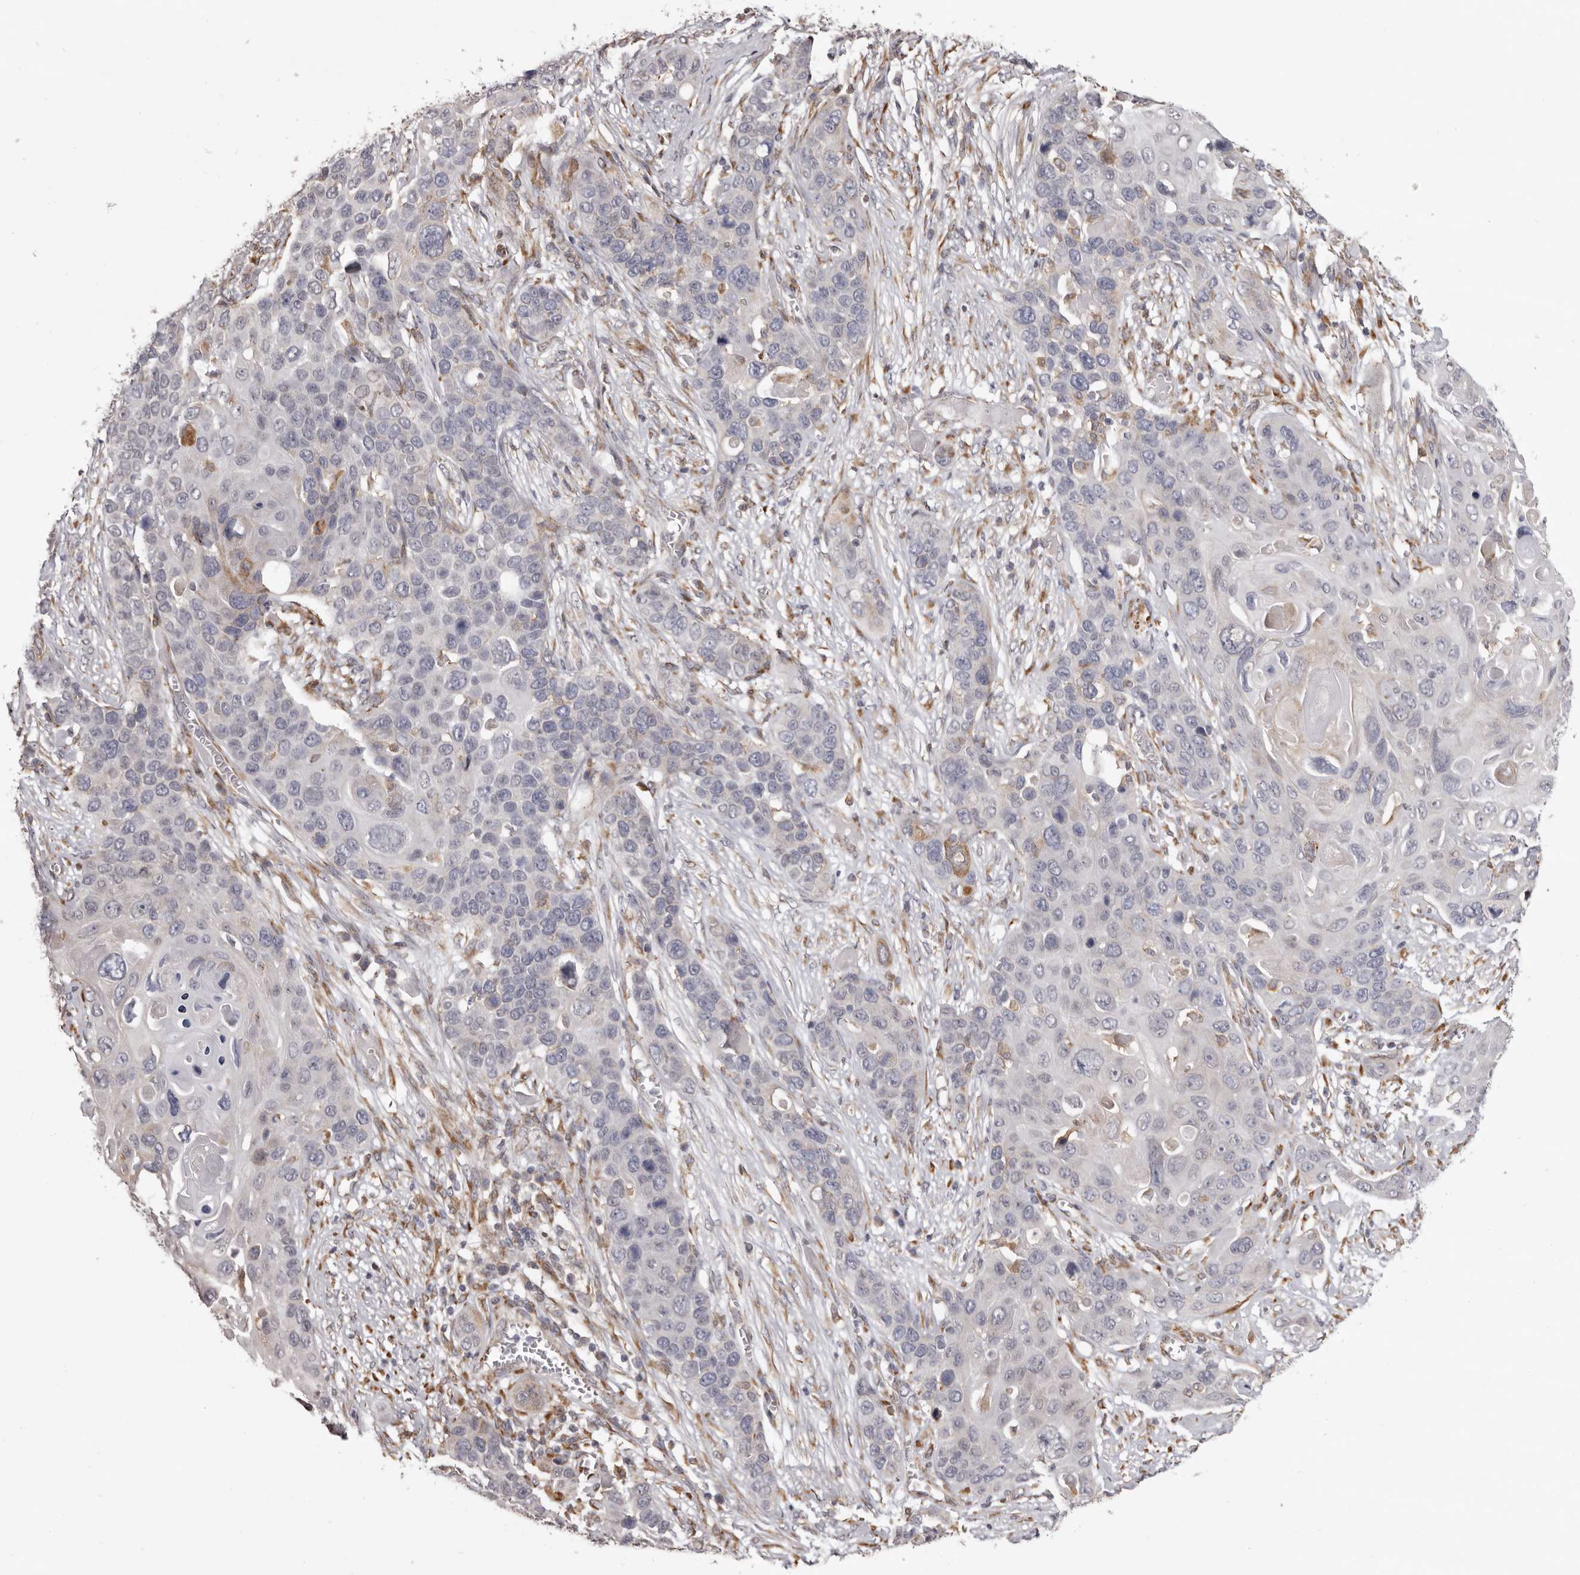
{"staining": {"intensity": "negative", "quantity": "none", "location": "none"}, "tissue": "skin cancer", "cell_type": "Tumor cells", "image_type": "cancer", "snomed": [{"axis": "morphology", "description": "Squamous cell carcinoma, NOS"}, {"axis": "topography", "description": "Skin"}], "caption": "This is an immunohistochemistry image of skin cancer (squamous cell carcinoma). There is no staining in tumor cells.", "gene": "PIGX", "patient": {"sex": "male", "age": 55}}